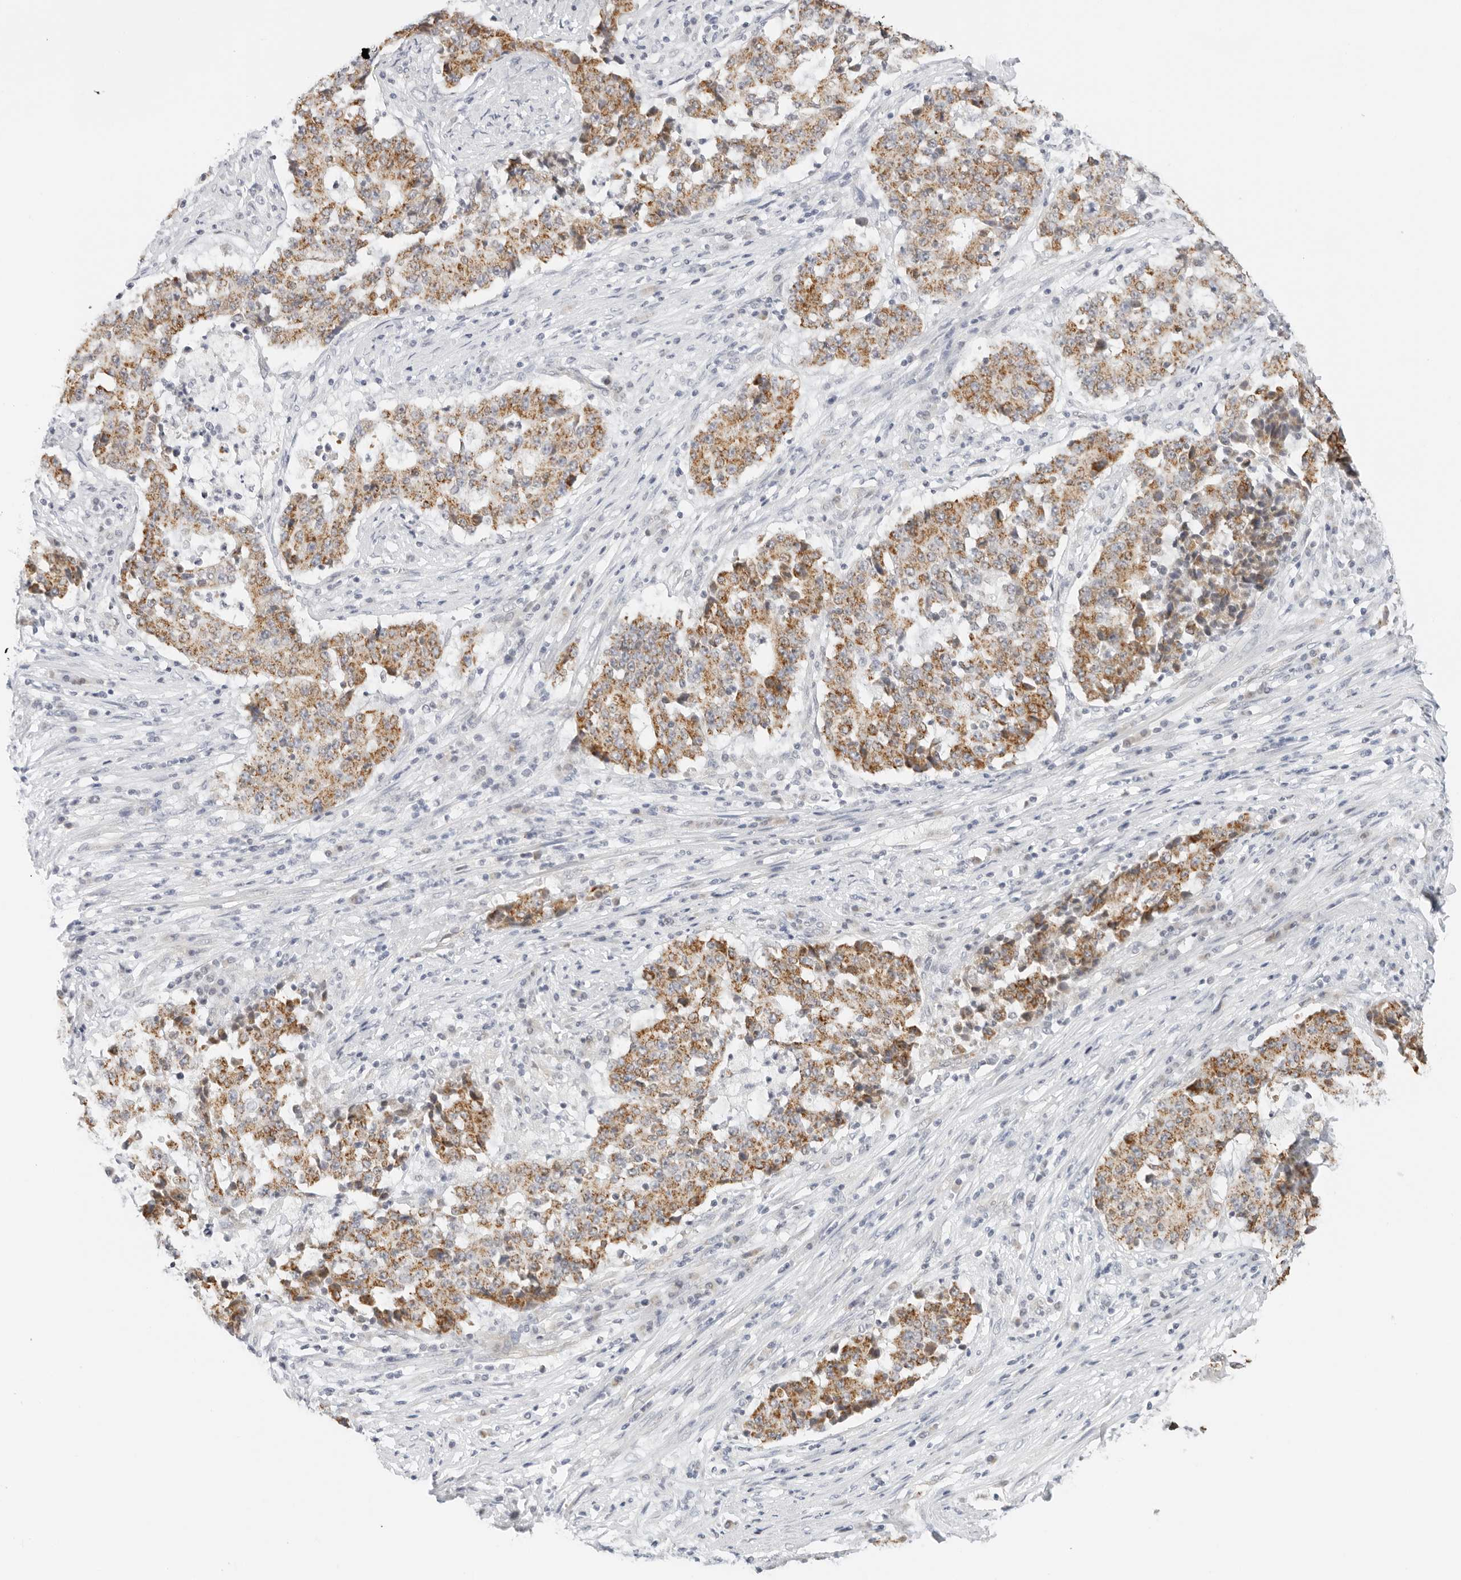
{"staining": {"intensity": "strong", "quantity": ">75%", "location": "cytoplasmic/membranous"}, "tissue": "stomach cancer", "cell_type": "Tumor cells", "image_type": "cancer", "snomed": [{"axis": "morphology", "description": "Adenocarcinoma, NOS"}, {"axis": "topography", "description": "Stomach"}], "caption": "An image showing strong cytoplasmic/membranous expression in approximately >75% of tumor cells in stomach adenocarcinoma, as visualized by brown immunohistochemical staining.", "gene": "RC3H1", "patient": {"sex": "male", "age": 59}}